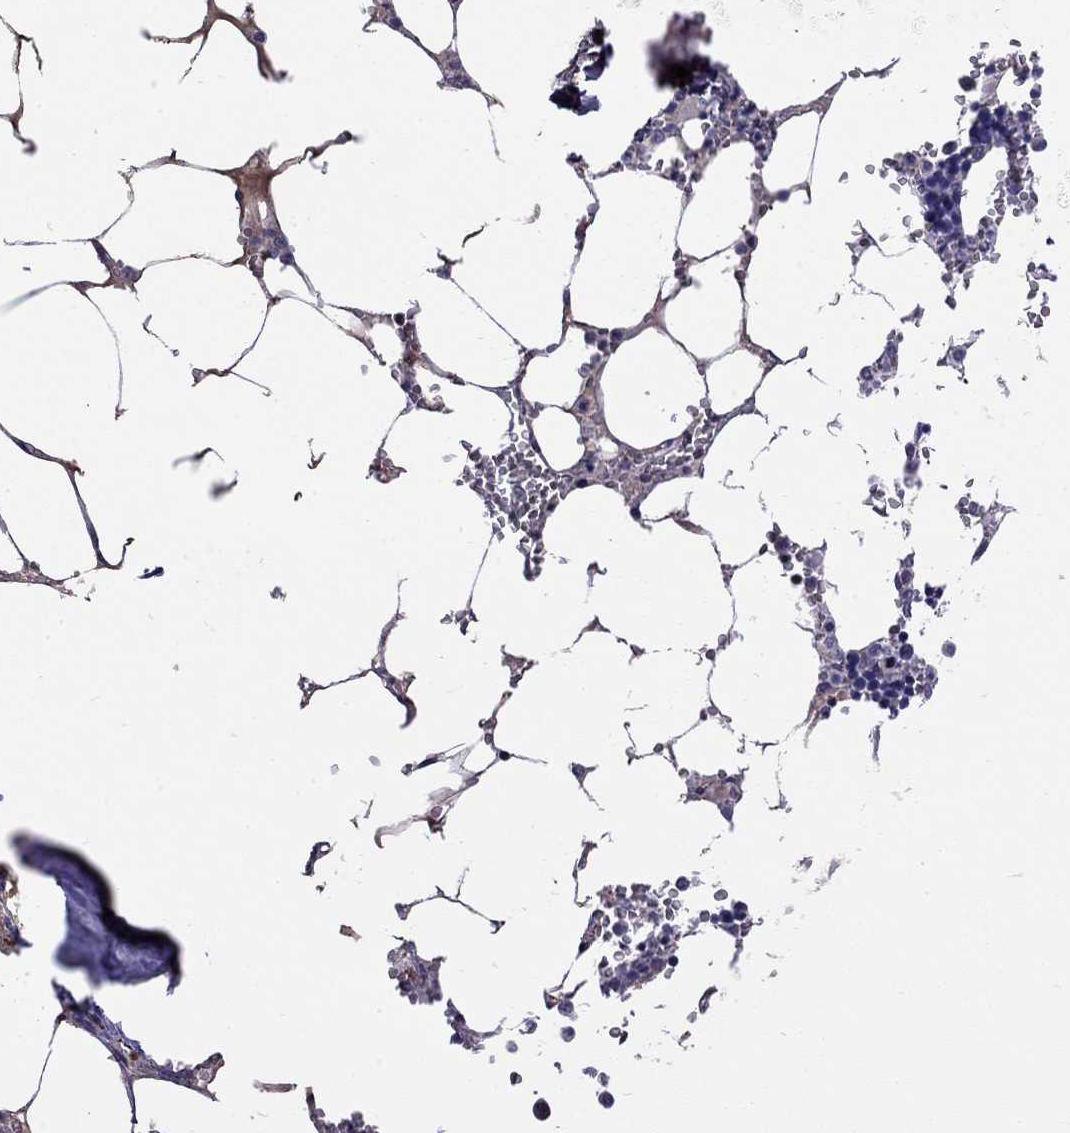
{"staining": {"intensity": "negative", "quantity": "none", "location": "none"}, "tissue": "bone marrow", "cell_type": "Hematopoietic cells", "image_type": "normal", "snomed": [{"axis": "morphology", "description": "Normal tissue, NOS"}, {"axis": "topography", "description": "Bone marrow"}], "caption": "The photomicrograph reveals no staining of hematopoietic cells in normal bone marrow. (DAB (3,3'-diaminobenzidine) immunohistochemistry (IHC), high magnification).", "gene": "FEZ1", "patient": {"sex": "male", "age": 54}}